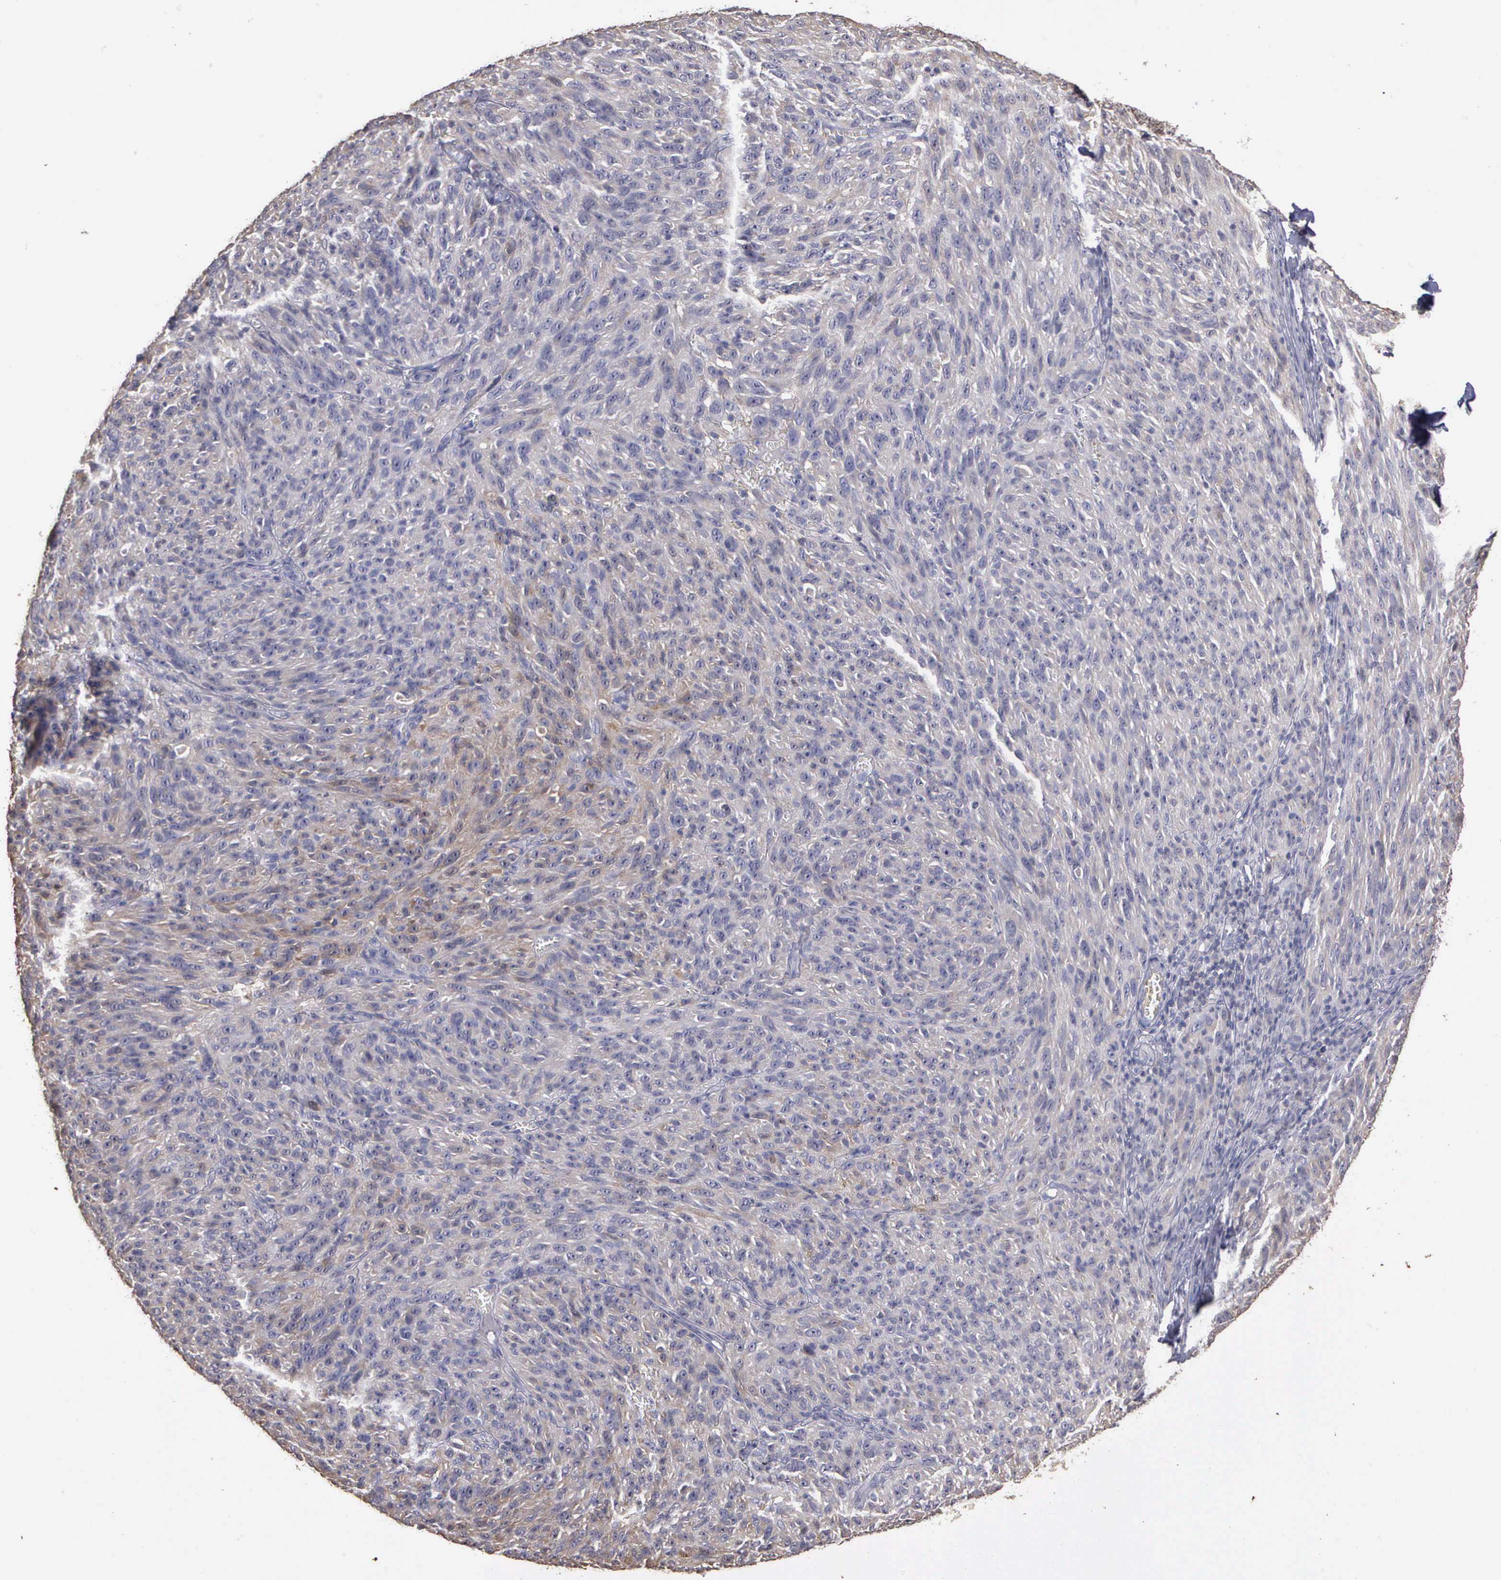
{"staining": {"intensity": "negative", "quantity": "none", "location": "none"}, "tissue": "melanoma", "cell_type": "Tumor cells", "image_type": "cancer", "snomed": [{"axis": "morphology", "description": "Malignant melanoma, NOS"}, {"axis": "topography", "description": "Skin"}], "caption": "The histopathology image reveals no significant expression in tumor cells of melanoma. (Brightfield microscopy of DAB immunohistochemistry at high magnification).", "gene": "ENO3", "patient": {"sex": "male", "age": 76}}